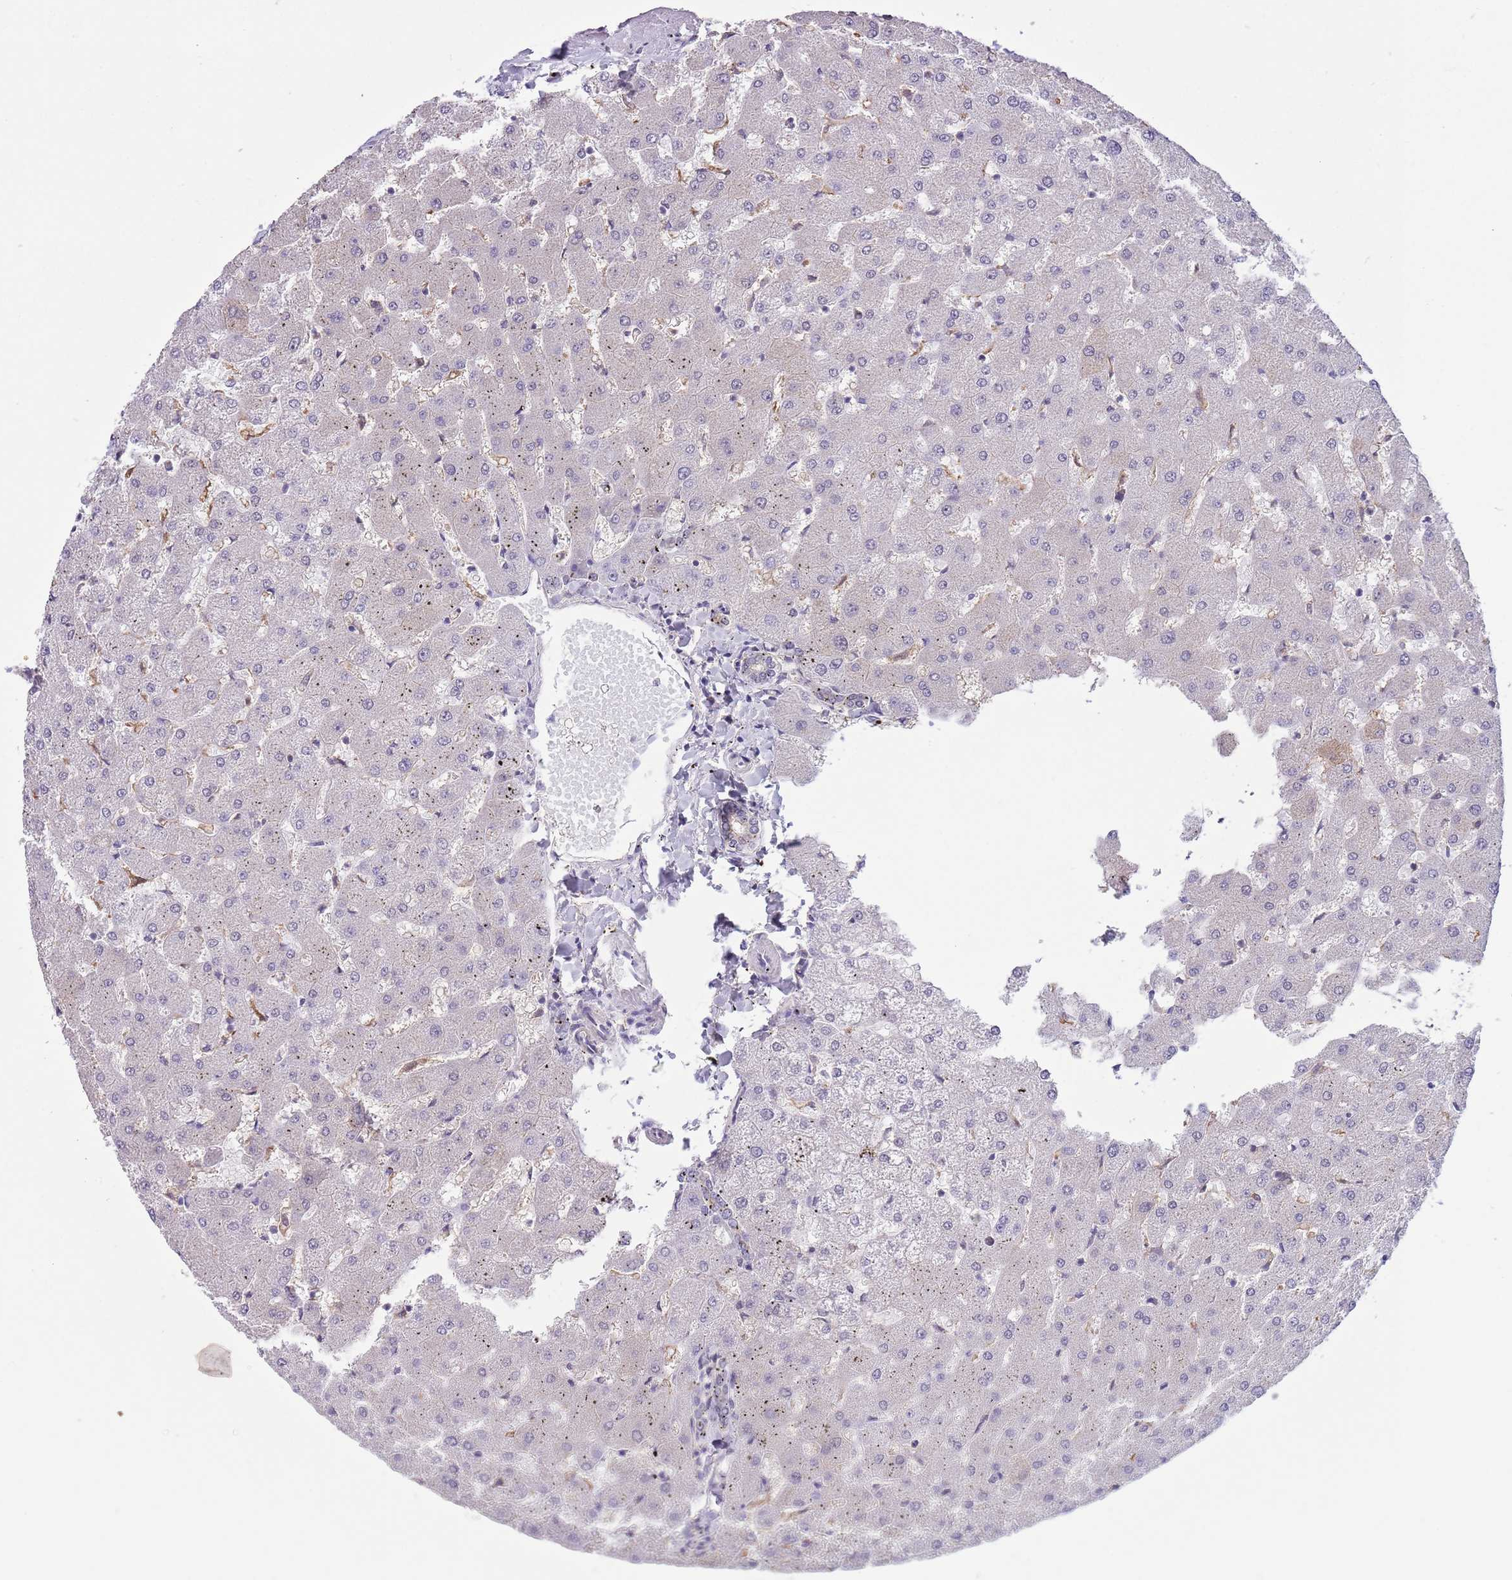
{"staining": {"intensity": "negative", "quantity": "none", "location": "none"}, "tissue": "liver", "cell_type": "Cholangiocytes", "image_type": "normal", "snomed": [{"axis": "morphology", "description": "Normal tissue, NOS"}, {"axis": "topography", "description": "Liver"}], "caption": "A high-resolution photomicrograph shows IHC staining of benign liver, which exhibits no significant expression in cholangiocytes.", "gene": "CREBZF", "patient": {"sex": "female", "age": 63}}